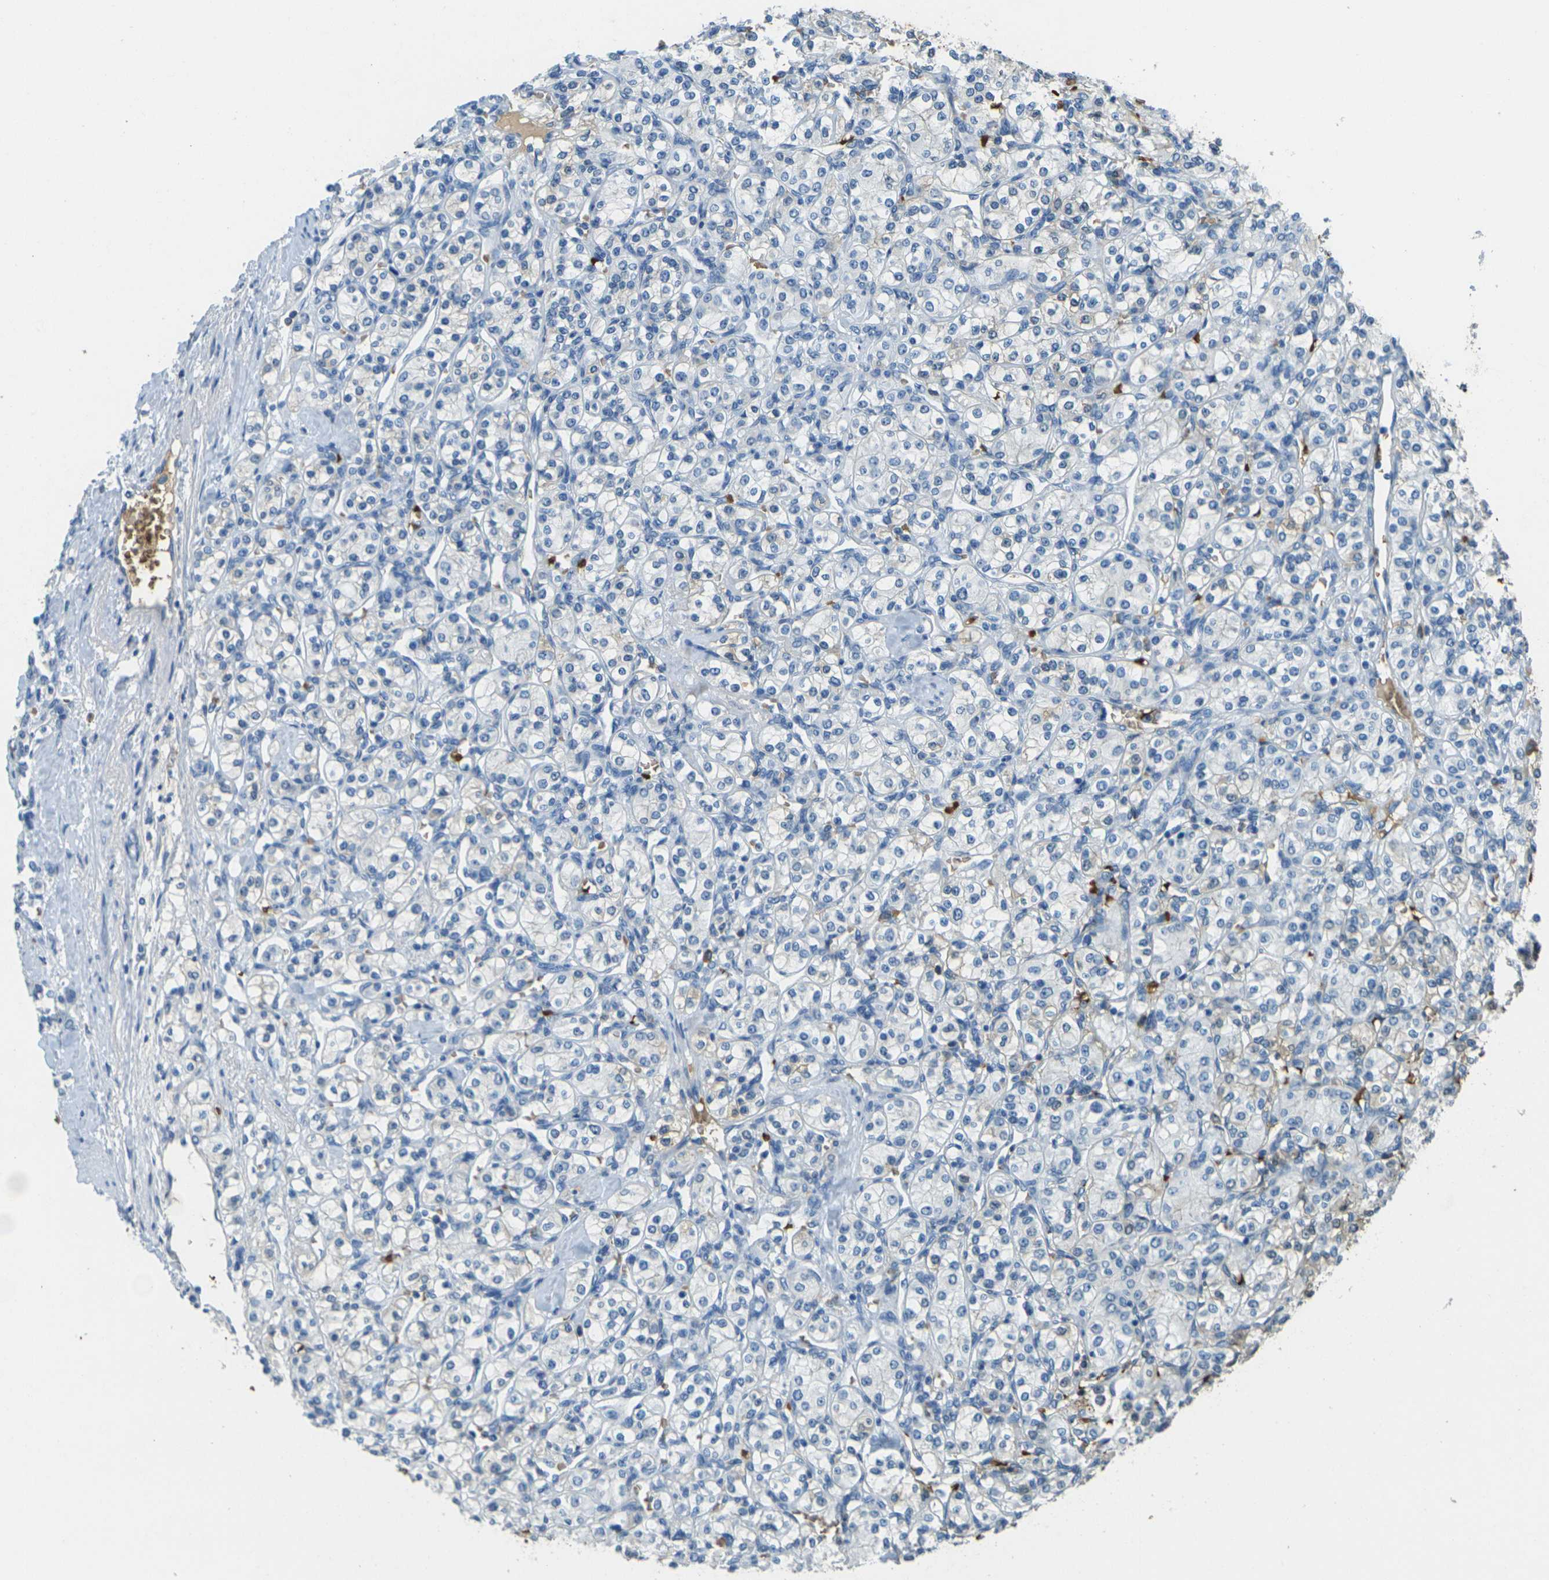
{"staining": {"intensity": "negative", "quantity": "none", "location": "none"}, "tissue": "renal cancer", "cell_type": "Tumor cells", "image_type": "cancer", "snomed": [{"axis": "morphology", "description": "Adenocarcinoma, NOS"}, {"axis": "topography", "description": "Kidney"}], "caption": "A high-resolution photomicrograph shows immunohistochemistry (IHC) staining of renal adenocarcinoma, which exhibits no significant positivity in tumor cells. (Brightfield microscopy of DAB immunohistochemistry (IHC) at high magnification).", "gene": "HBB", "patient": {"sex": "male", "age": 77}}